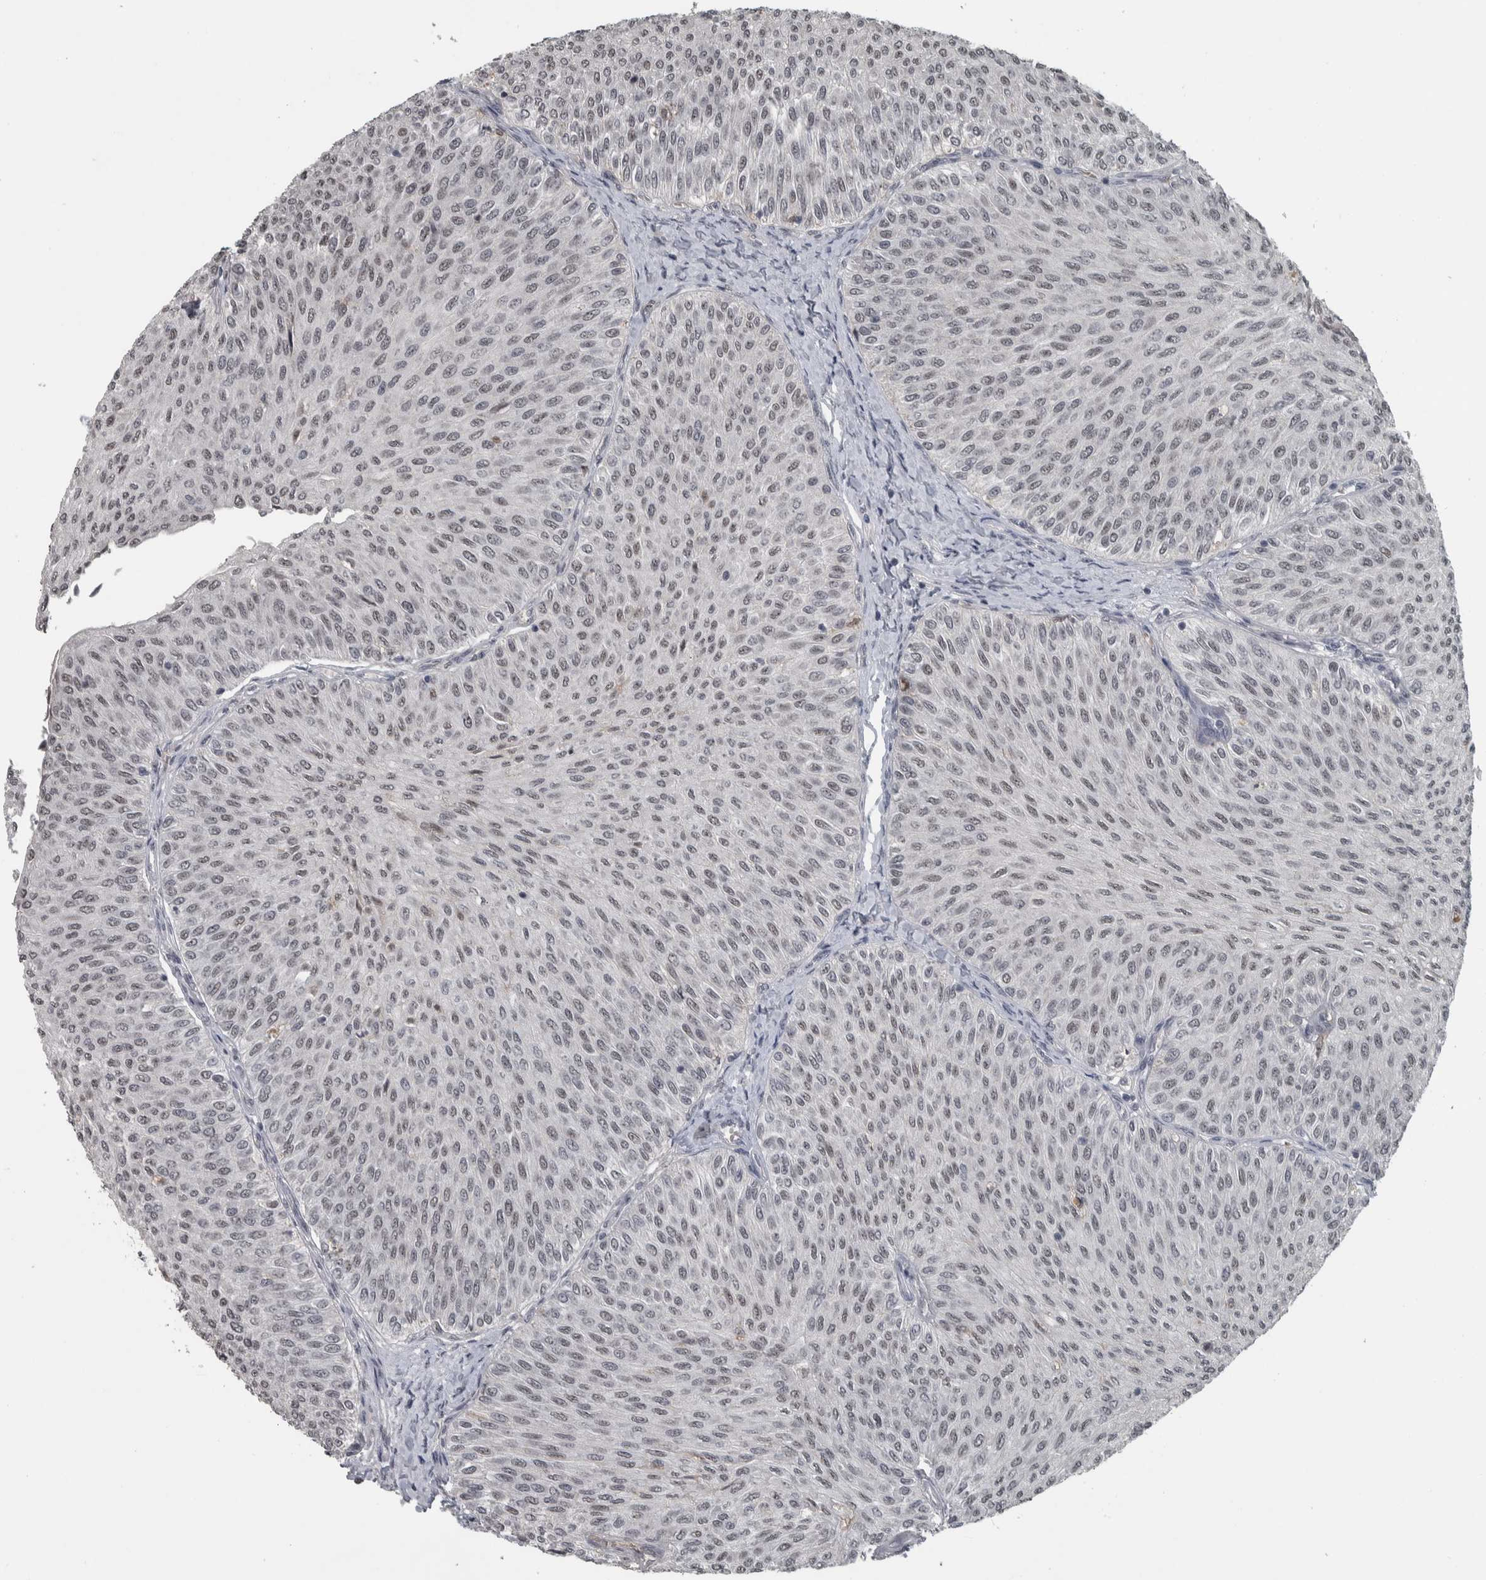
{"staining": {"intensity": "moderate", "quantity": "25%-75%", "location": "nuclear"}, "tissue": "urothelial cancer", "cell_type": "Tumor cells", "image_type": "cancer", "snomed": [{"axis": "morphology", "description": "Urothelial carcinoma, Low grade"}, {"axis": "topography", "description": "Urinary bladder"}], "caption": "Protein analysis of urothelial carcinoma (low-grade) tissue shows moderate nuclear positivity in approximately 25%-75% of tumor cells.", "gene": "DDX42", "patient": {"sex": "male", "age": 78}}